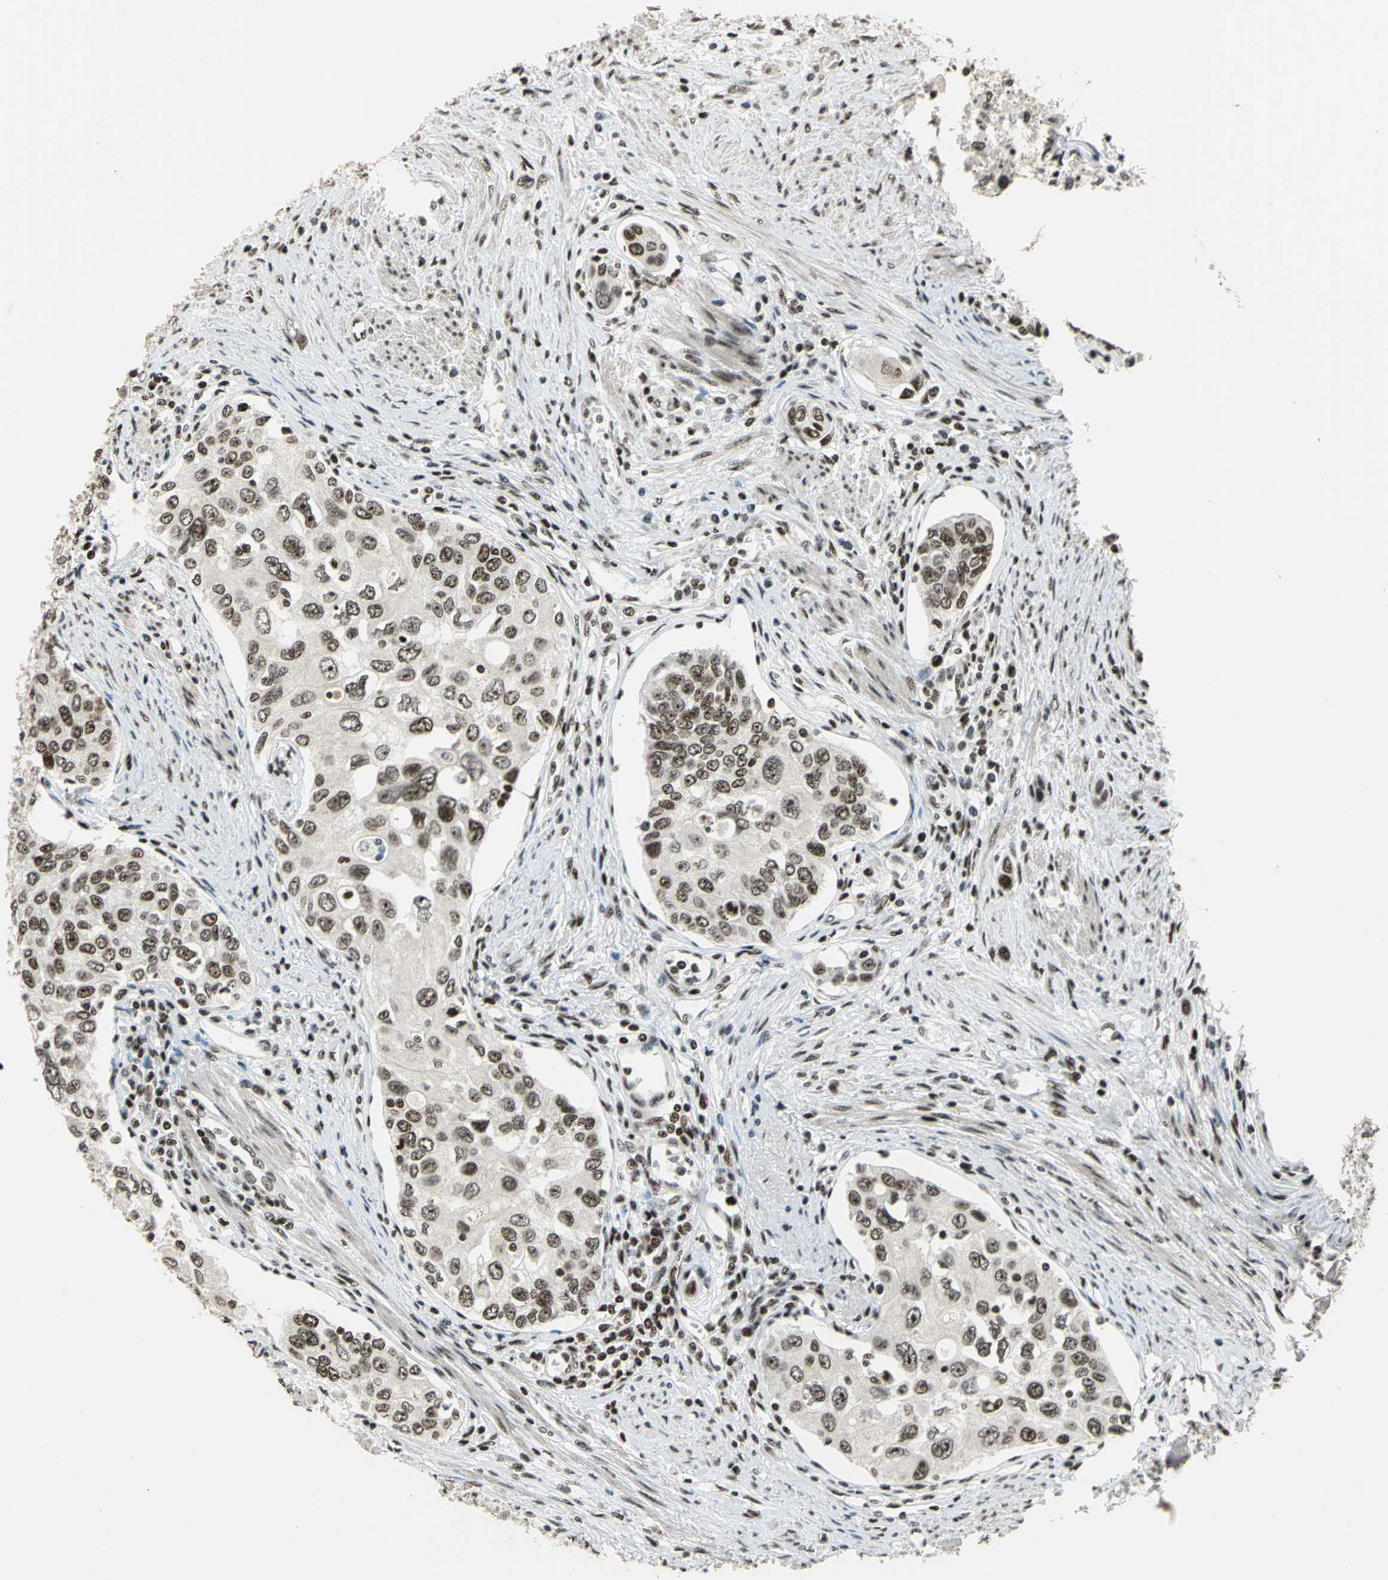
{"staining": {"intensity": "moderate", "quantity": "25%-75%", "location": "nuclear"}, "tissue": "urothelial cancer", "cell_type": "Tumor cells", "image_type": "cancer", "snomed": [{"axis": "morphology", "description": "Urothelial carcinoma, High grade"}, {"axis": "topography", "description": "Urinary bladder"}], "caption": "Immunohistochemistry micrograph of neoplastic tissue: urothelial cancer stained using immunohistochemistry reveals medium levels of moderate protein expression localized specifically in the nuclear of tumor cells, appearing as a nuclear brown color.", "gene": "UBTF", "patient": {"sex": "female", "age": 56}}